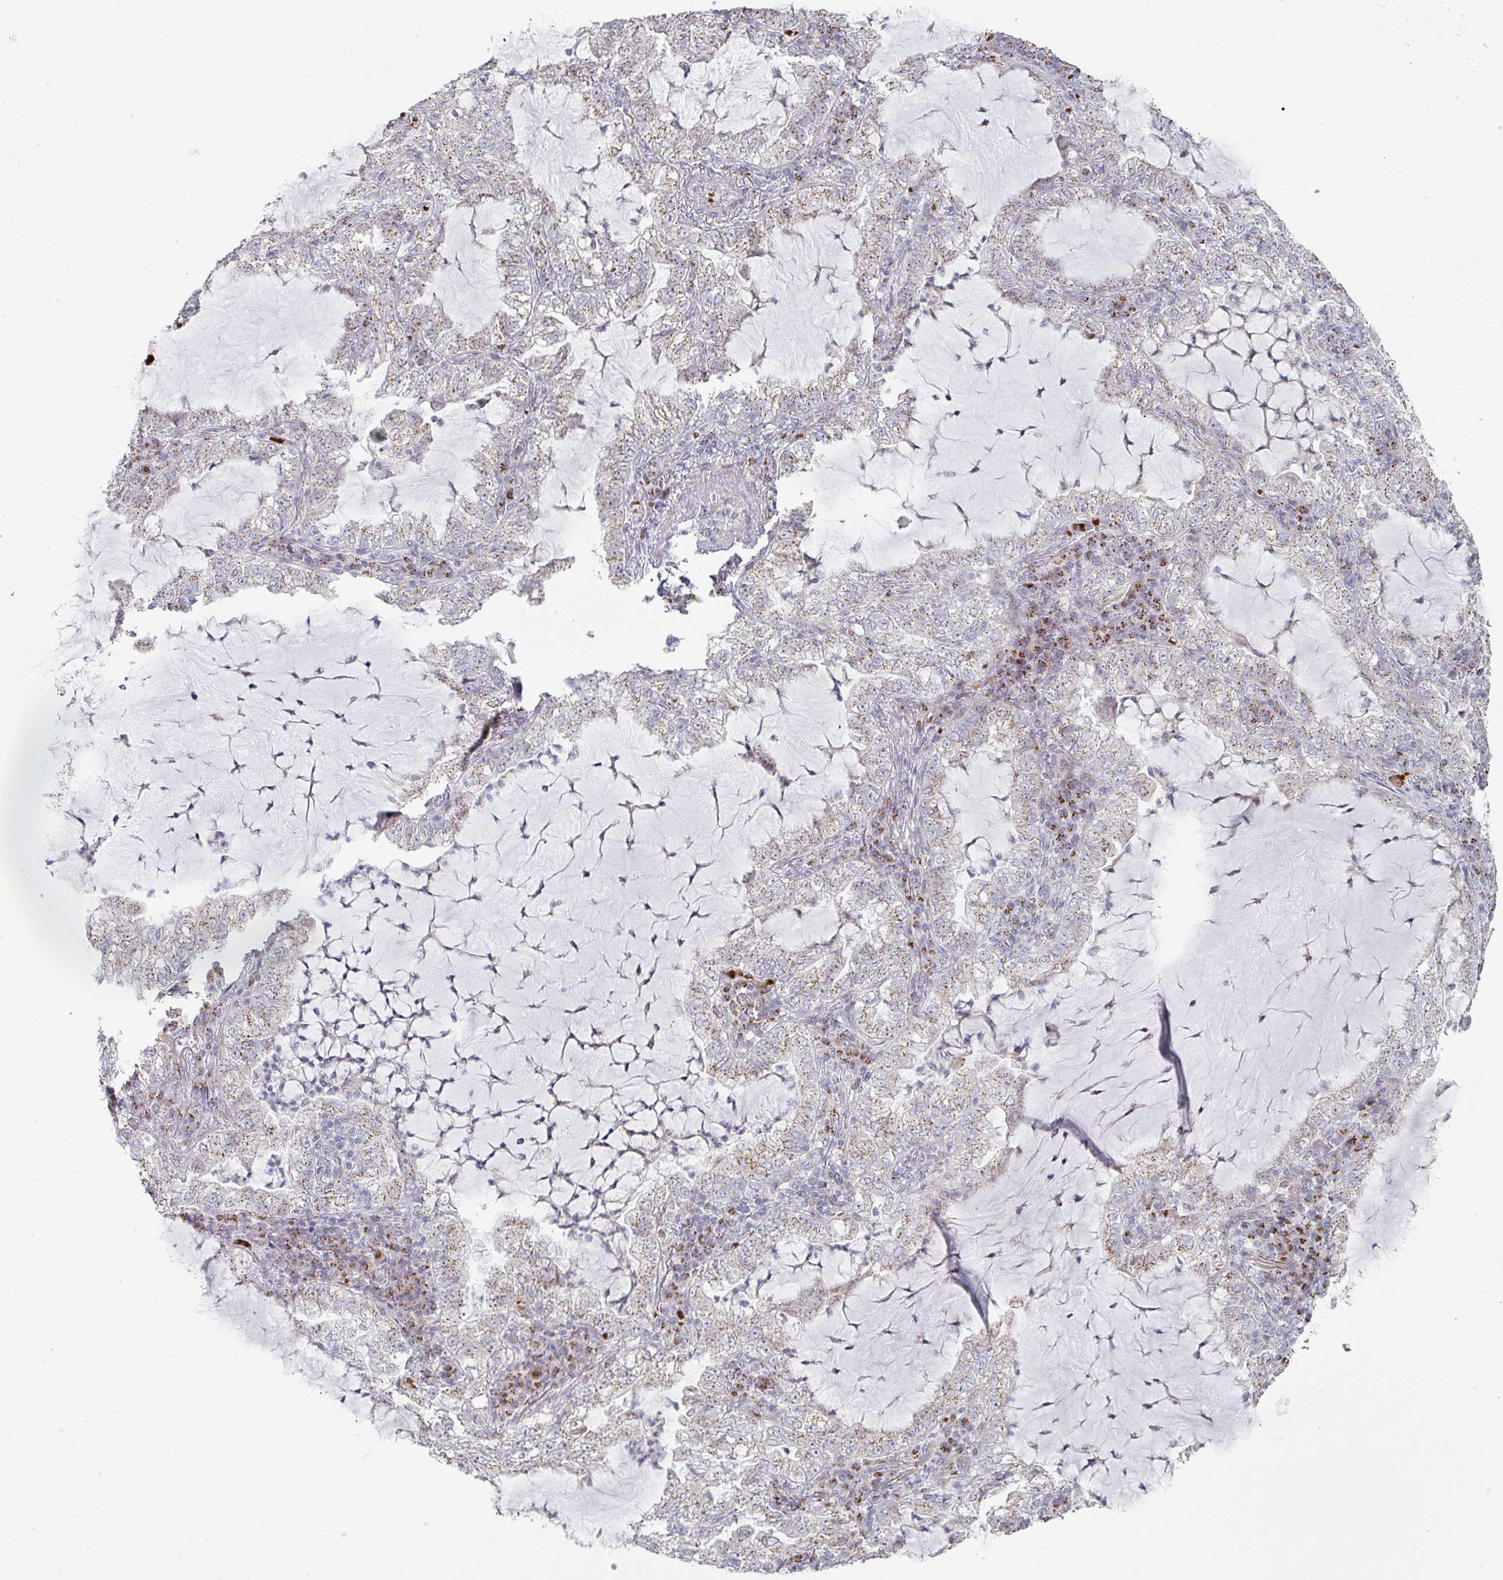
{"staining": {"intensity": "moderate", "quantity": ">75%", "location": "cytoplasmic/membranous"}, "tissue": "lung cancer", "cell_type": "Tumor cells", "image_type": "cancer", "snomed": [{"axis": "morphology", "description": "Adenocarcinoma, NOS"}, {"axis": "topography", "description": "Lung"}], "caption": "A brown stain shows moderate cytoplasmic/membranous staining of a protein in human lung adenocarcinoma tumor cells.", "gene": "ZNF526", "patient": {"sex": "female", "age": 73}}